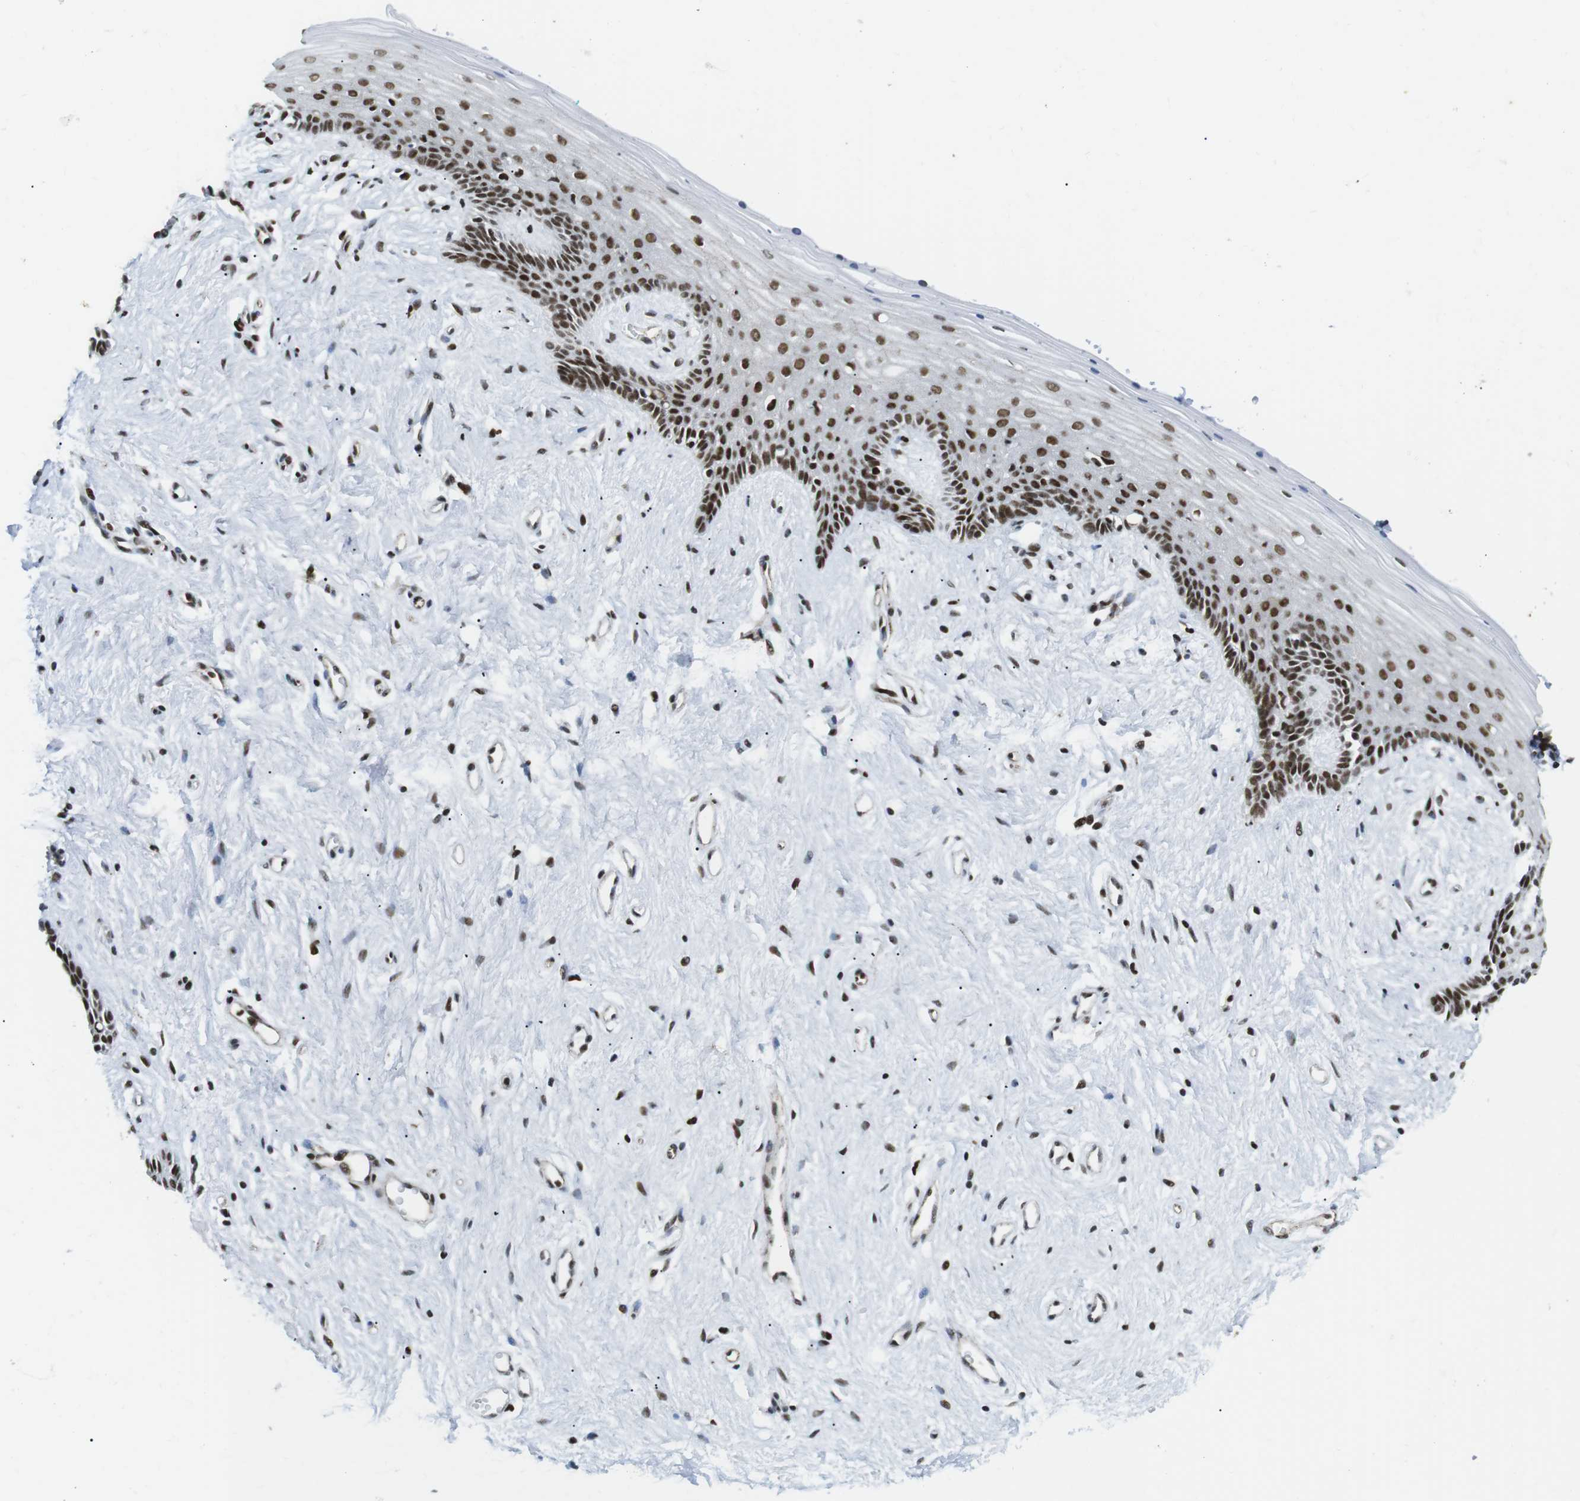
{"staining": {"intensity": "strong", "quantity": ">75%", "location": "nuclear"}, "tissue": "vagina", "cell_type": "Squamous epithelial cells", "image_type": "normal", "snomed": [{"axis": "morphology", "description": "Normal tissue, NOS"}, {"axis": "topography", "description": "Vagina"}], "caption": "A brown stain shows strong nuclear staining of a protein in squamous epithelial cells of normal human vagina. (IHC, brightfield microscopy, high magnification).", "gene": "ARID1A", "patient": {"sex": "female", "age": 44}}